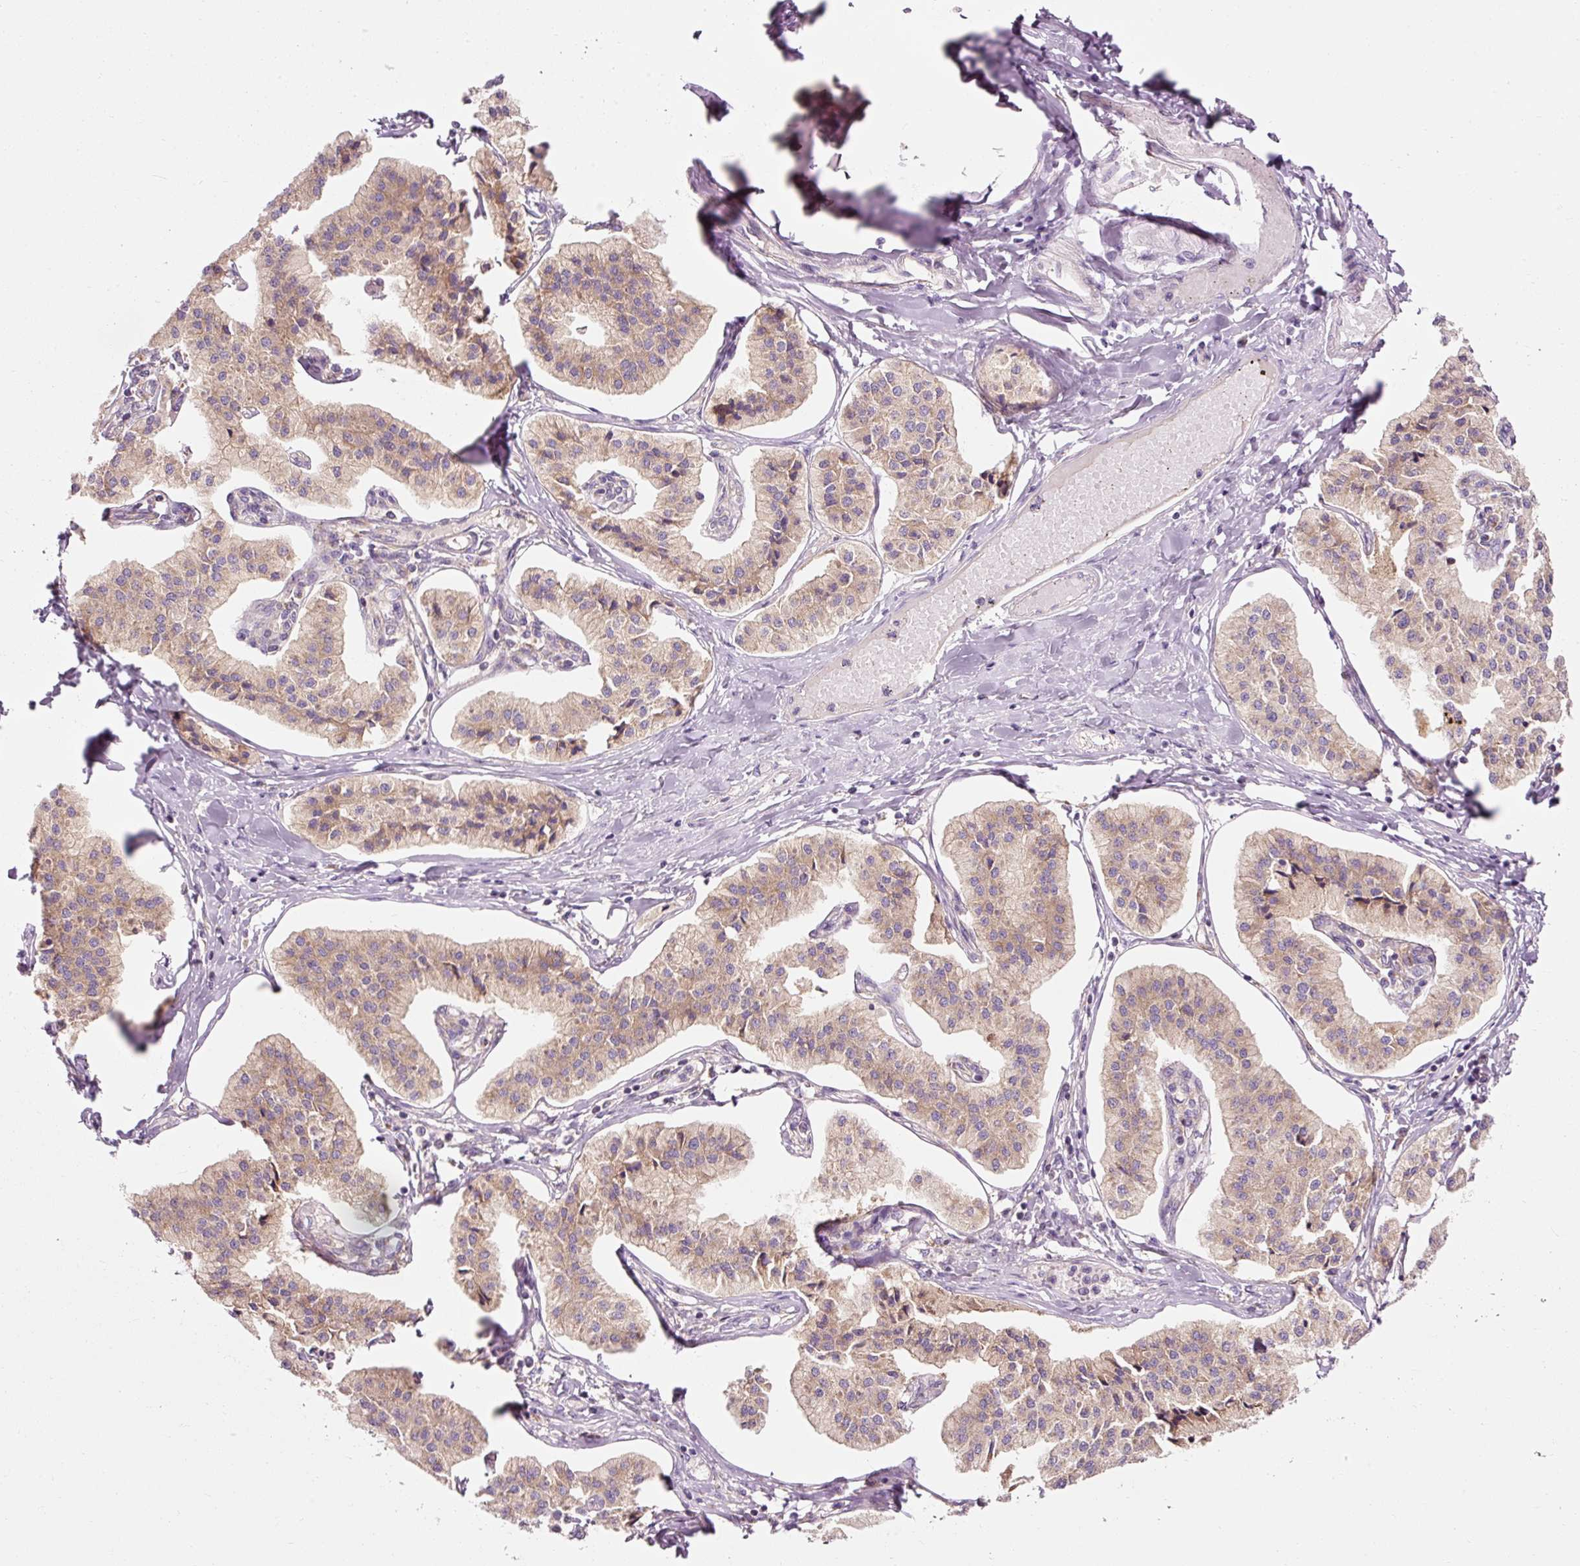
{"staining": {"intensity": "weak", "quantity": ">75%", "location": "cytoplasmic/membranous"}, "tissue": "pancreatic cancer", "cell_type": "Tumor cells", "image_type": "cancer", "snomed": [{"axis": "morphology", "description": "Adenocarcinoma, NOS"}, {"axis": "topography", "description": "Pancreas"}], "caption": "Immunohistochemical staining of pancreatic cancer shows low levels of weak cytoplasmic/membranous protein staining in approximately >75% of tumor cells.", "gene": "NAPA", "patient": {"sex": "female", "age": 50}}